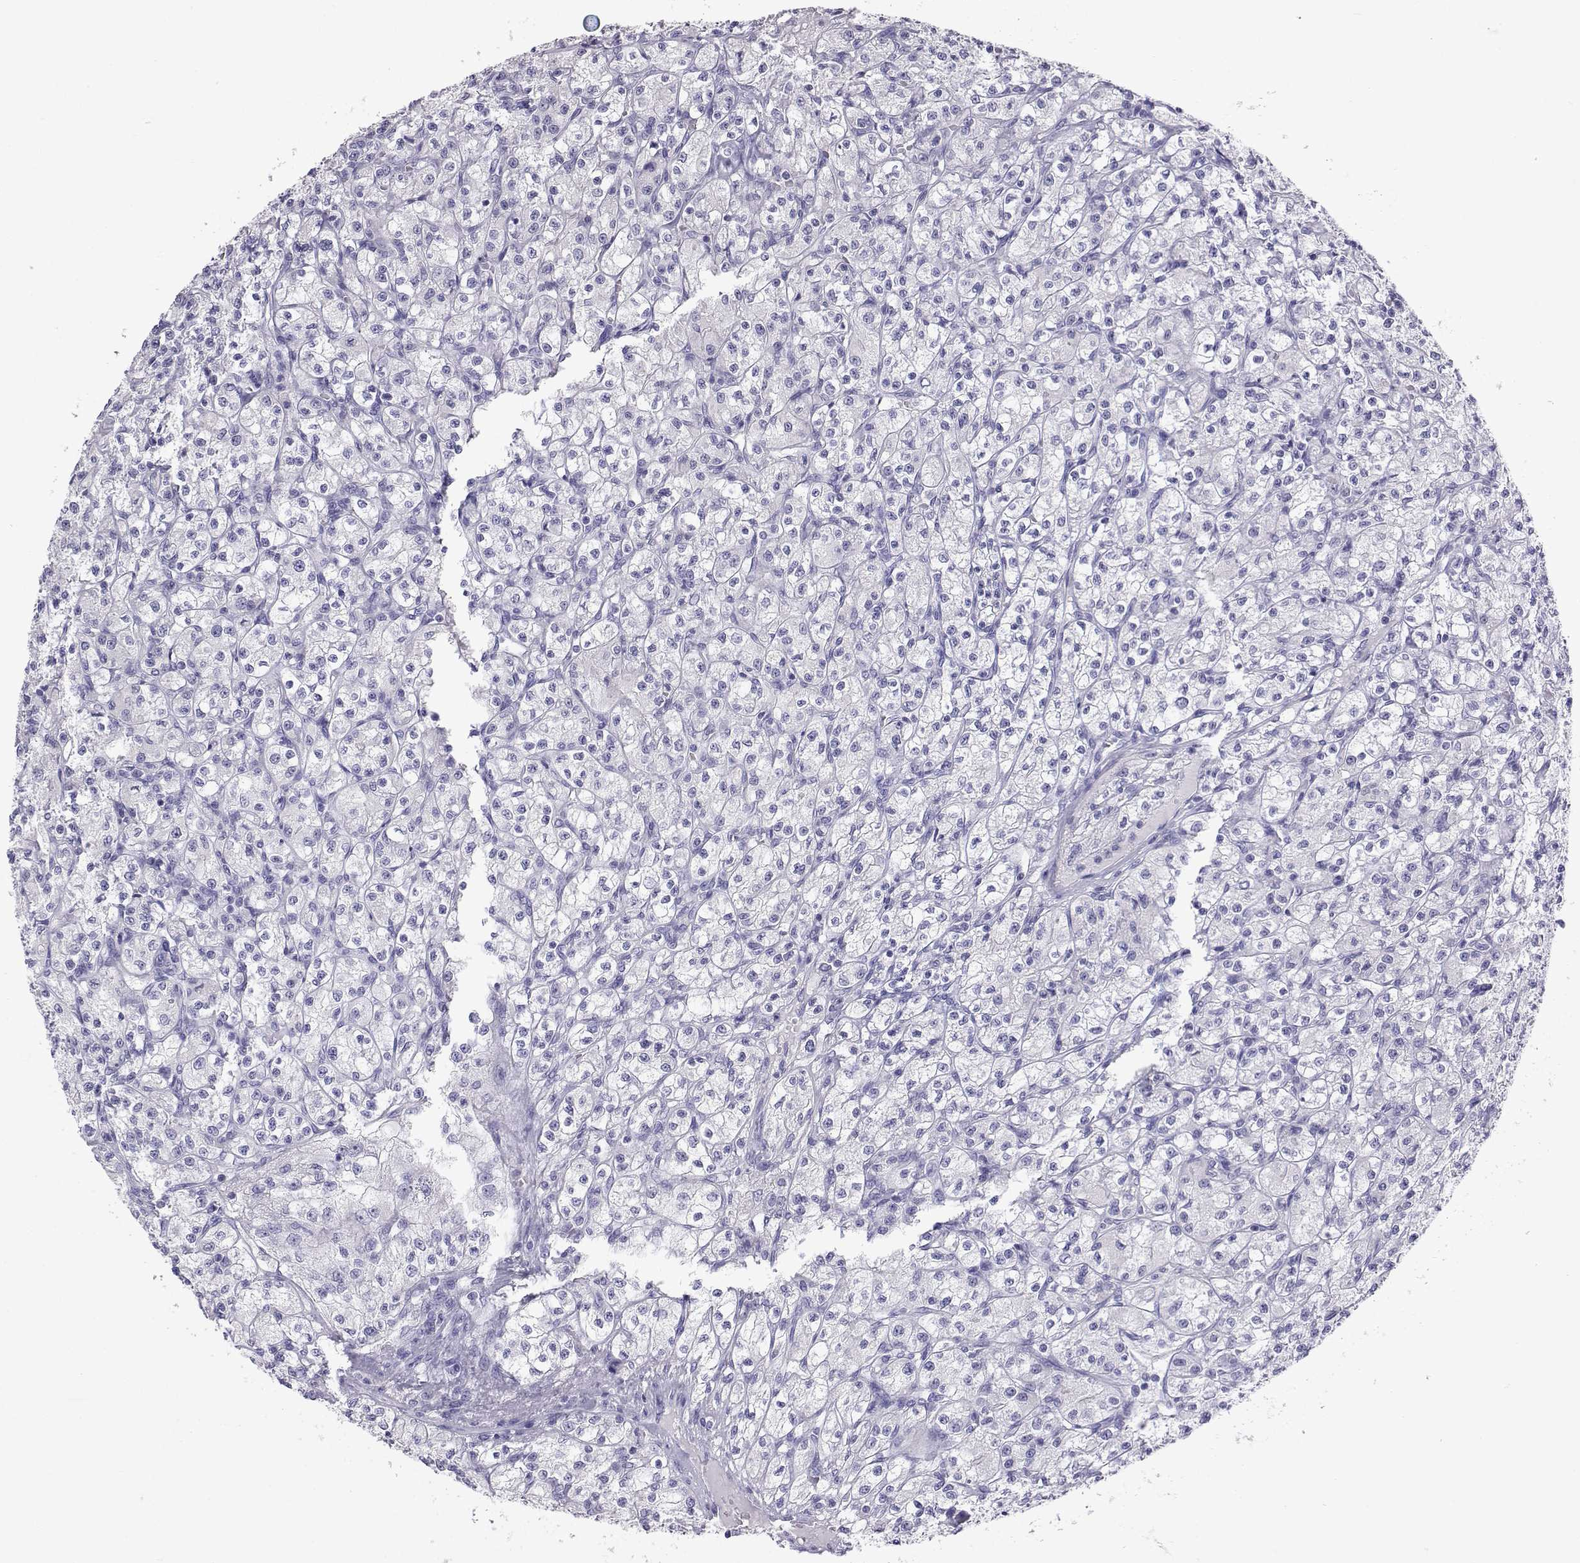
{"staining": {"intensity": "negative", "quantity": "none", "location": "none"}, "tissue": "renal cancer", "cell_type": "Tumor cells", "image_type": "cancer", "snomed": [{"axis": "morphology", "description": "Adenocarcinoma, NOS"}, {"axis": "topography", "description": "Kidney"}], "caption": "Adenocarcinoma (renal) was stained to show a protein in brown. There is no significant staining in tumor cells.", "gene": "PLIN4", "patient": {"sex": "female", "age": 70}}